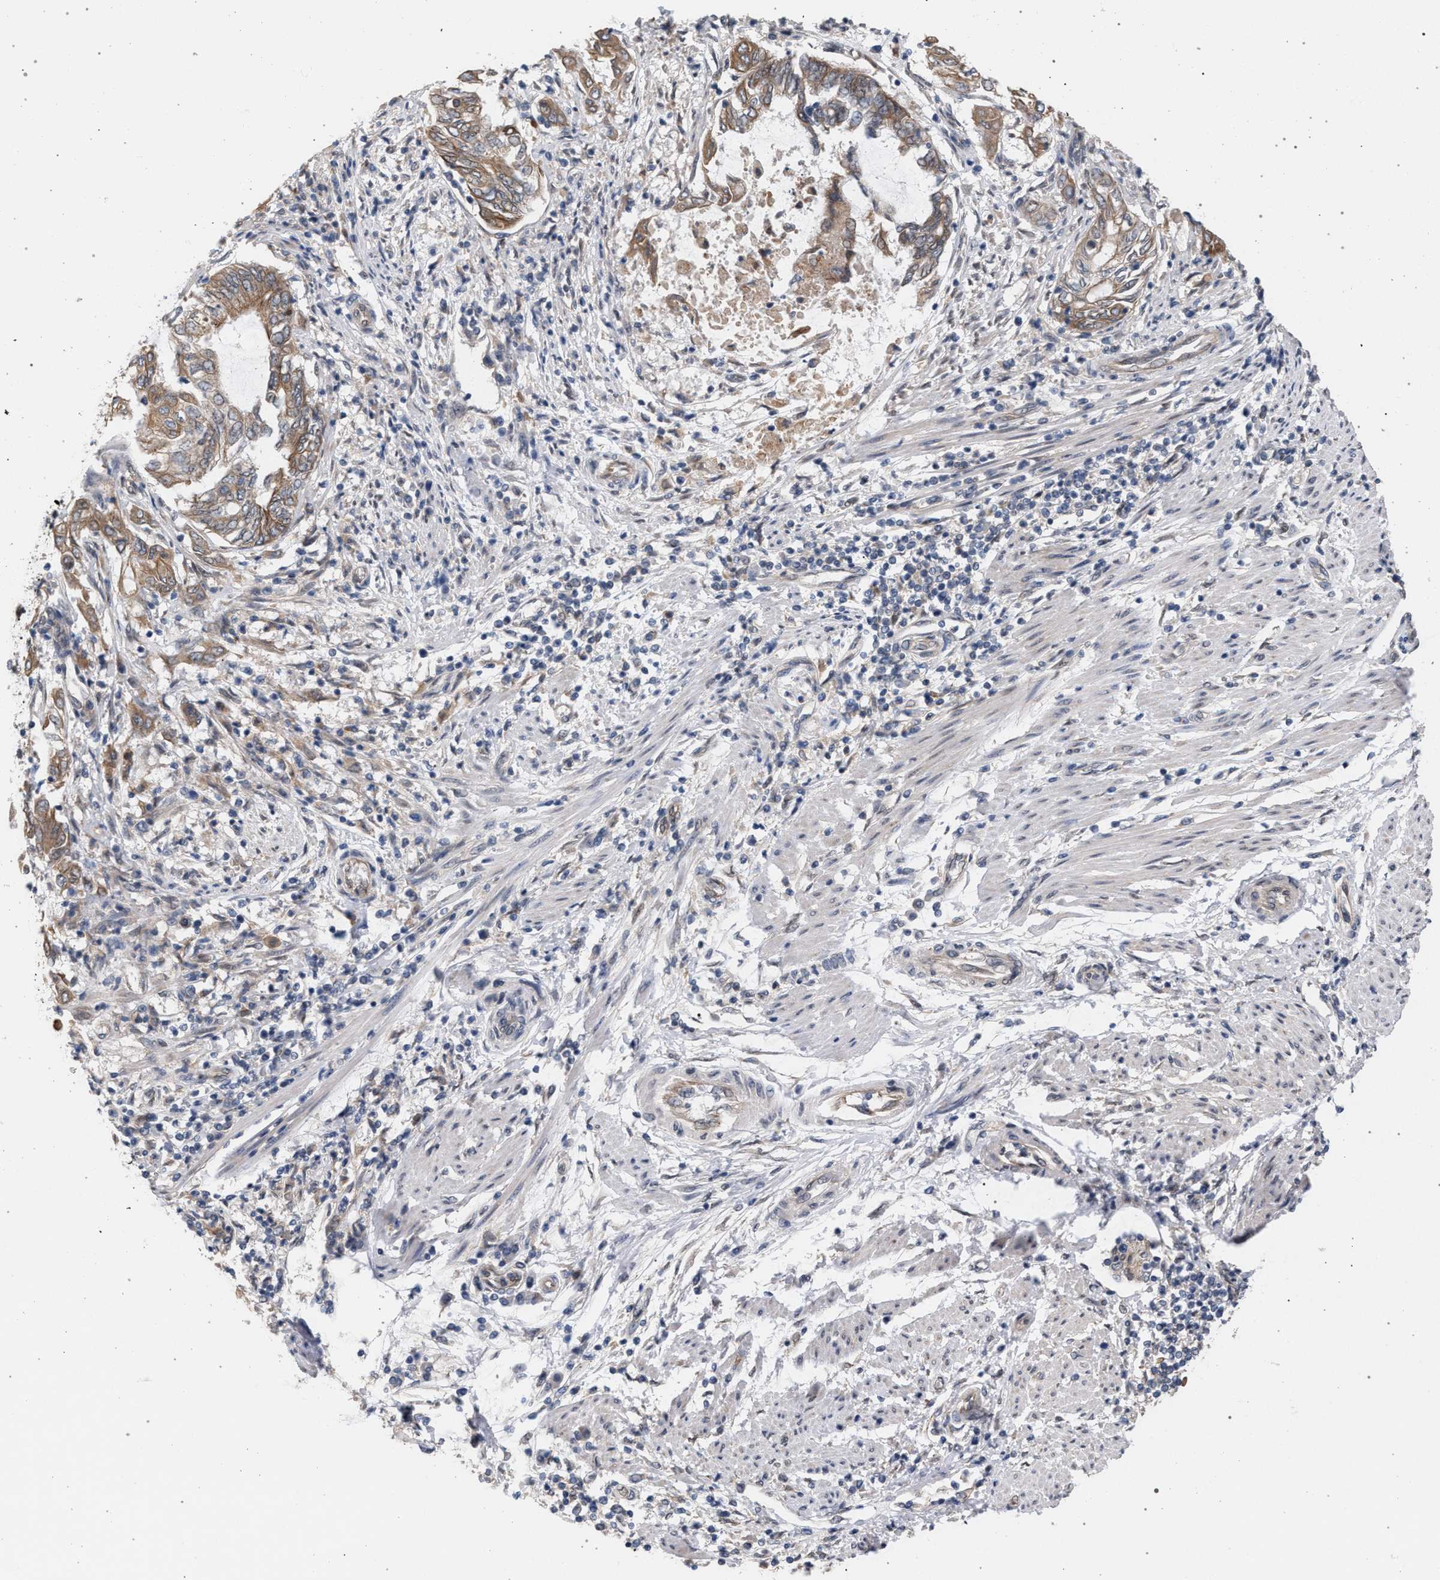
{"staining": {"intensity": "moderate", "quantity": ">75%", "location": "cytoplasmic/membranous"}, "tissue": "endometrial cancer", "cell_type": "Tumor cells", "image_type": "cancer", "snomed": [{"axis": "morphology", "description": "Adenocarcinoma, NOS"}, {"axis": "topography", "description": "Uterus"}, {"axis": "topography", "description": "Endometrium"}], "caption": "An immunohistochemistry micrograph of neoplastic tissue is shown. Protein staining in brown shows moderate cytoplasmic/membranous positivity in endometrial cancer (adenocarcinoma) within tumor cells.", "gene": "ARPC5L", "patient": {"sex": "female", "age": 70}}